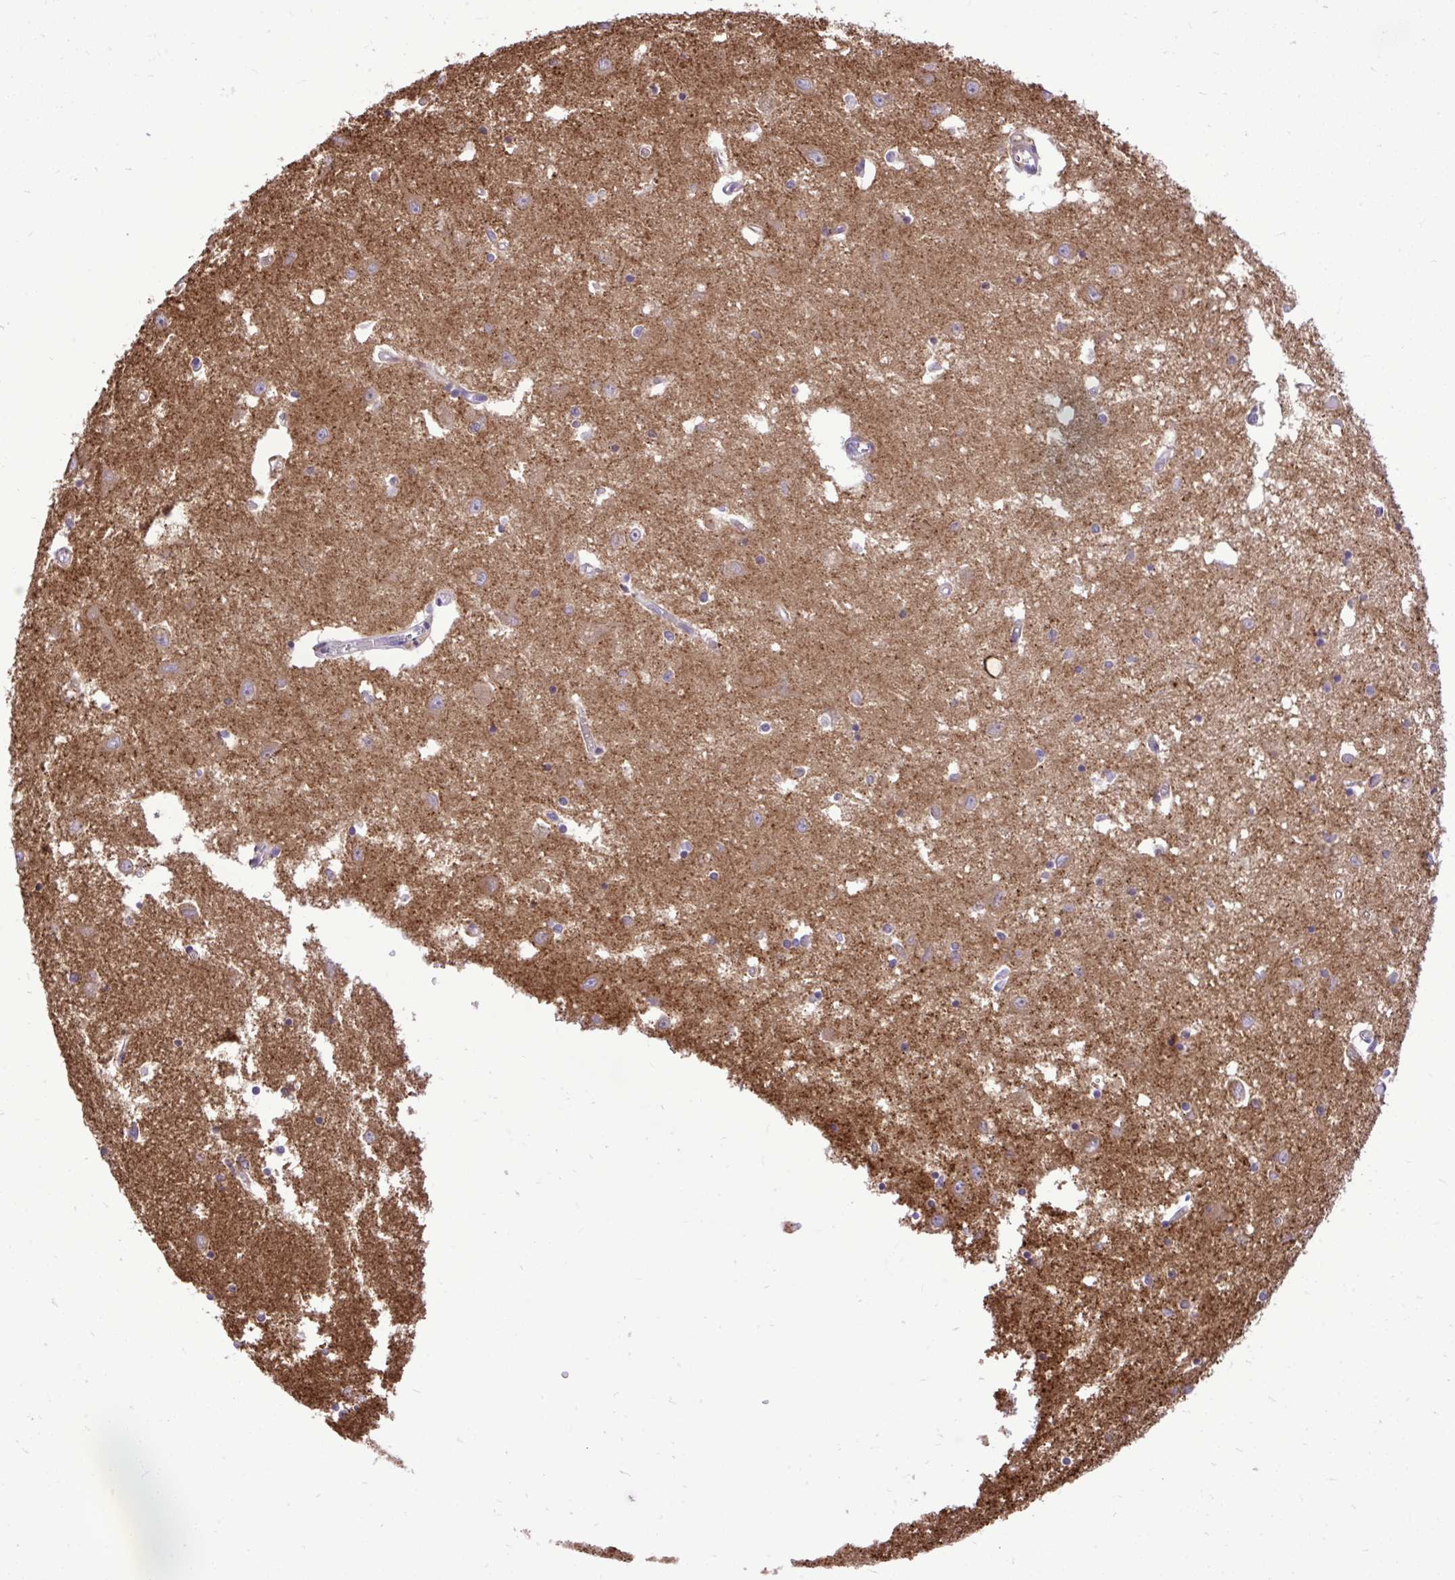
{"staining": {"intensity": "negative", "quantity": "none", "location": "none"}, "tissue": "caudate", "cell_type": "Glial cells", "image_type": "normal", "snomed": [{"axis": "morphology", "description": "Normal tissue, NOS"}, {"axis": "topography", "description": "Lateral ventricle wall"}], "caption": "Micrograph shows no protein positivity in glial cells of unremarkable caudate. (IHC, brightfield microscopy, high magnification).", "gene": "PAIP2", "patient": {"sex": "male", "age": 70}}